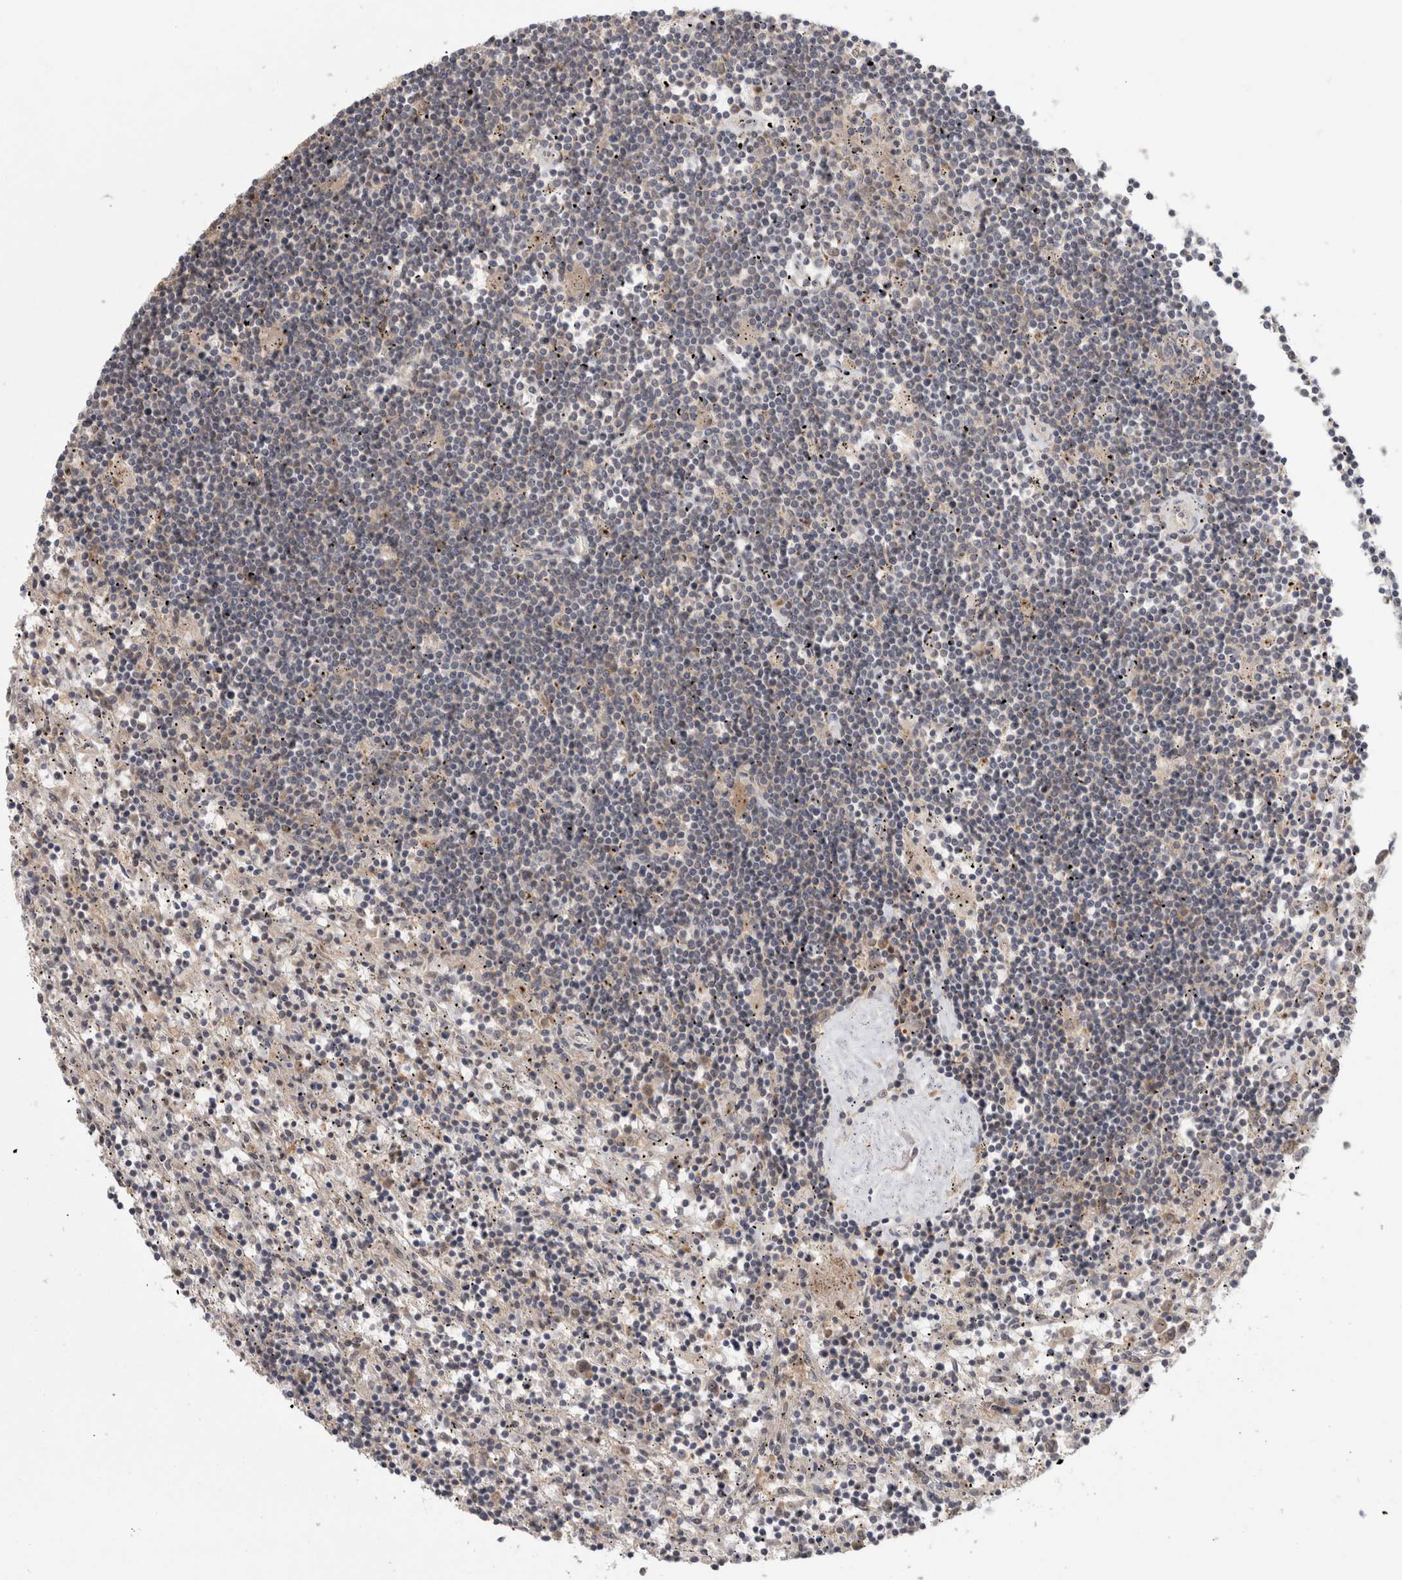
{"staining": {"intensity": "negative", "quantity": "none", "location": "none"}, "tissue": "lymphoma", "cell_type": "Tumor cells", "image_type": "cancer", "snomed": [{"axis": "morphology", "description": "Malignant lymphoma, non-Hodgkin's type, Low grade"}, {"axis": "topography", "description": "Spleen"}], "caption": "Lymphoma was stained to show a protein in brown. There is no significant staining in tumor cells.", "gene": "PIGP", "patient": {"sex": "male", "age": 76}}